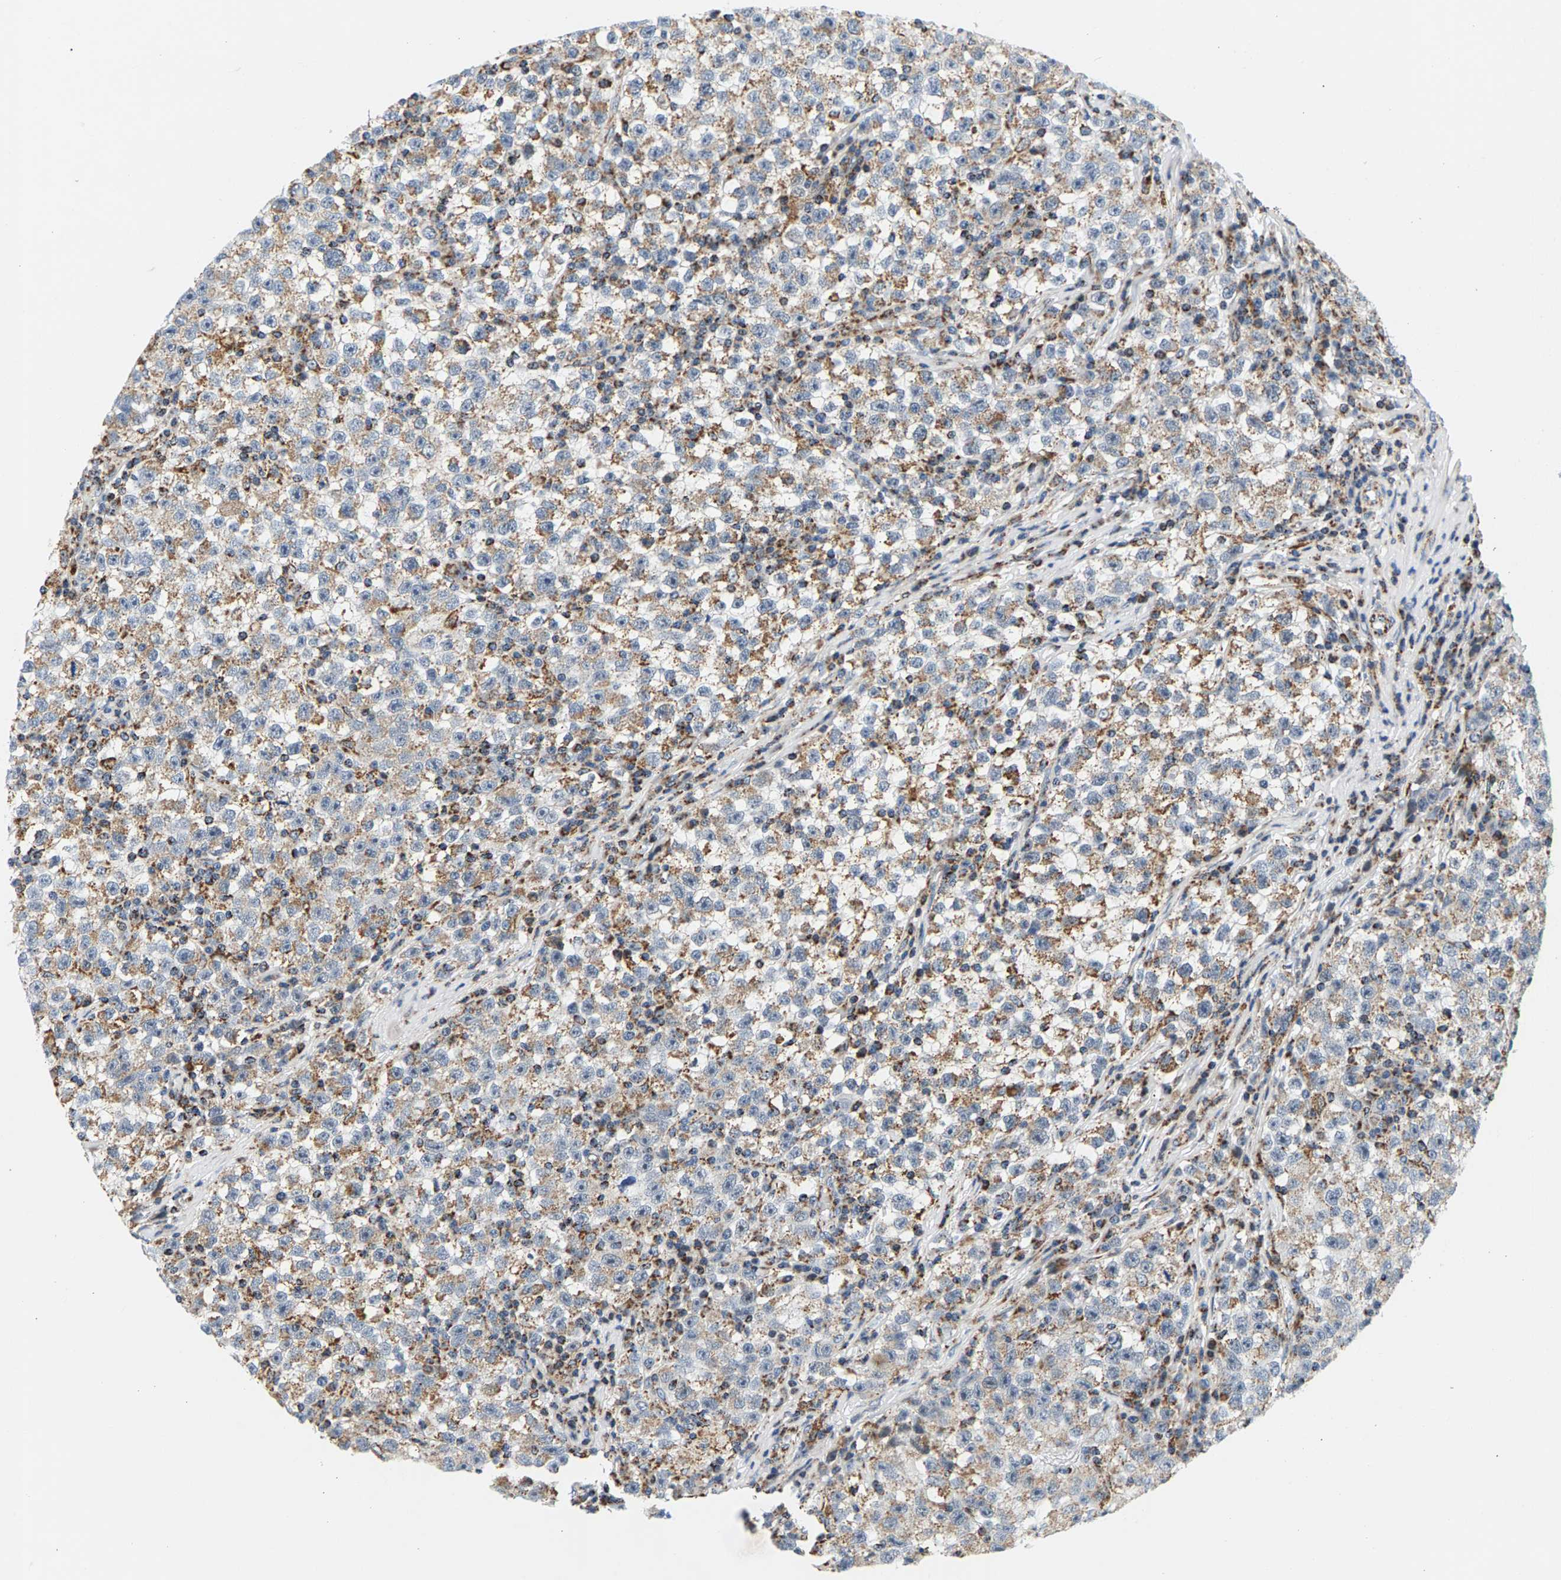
{"staining": {"intensity": "moderate", "quantity": ">75%", "location": "cytoplasmic/membranous"}, "tissue": "testis cancer", "cell_type": "Tumor cells", "image_type": "cancer", "snomed": [{"axis": "morphology", "description": "Seminoma, NOS"}, {"axis": "topography", "description": "Testis"}], "caption": "Brown immunohistochemical staining in seminoma (testis) reveals moderate cytoplasmic/membranous staining in about >75% of tumor cells.", "gene": "PDE1A", "patient": {"sex": "male", "age": 22}}